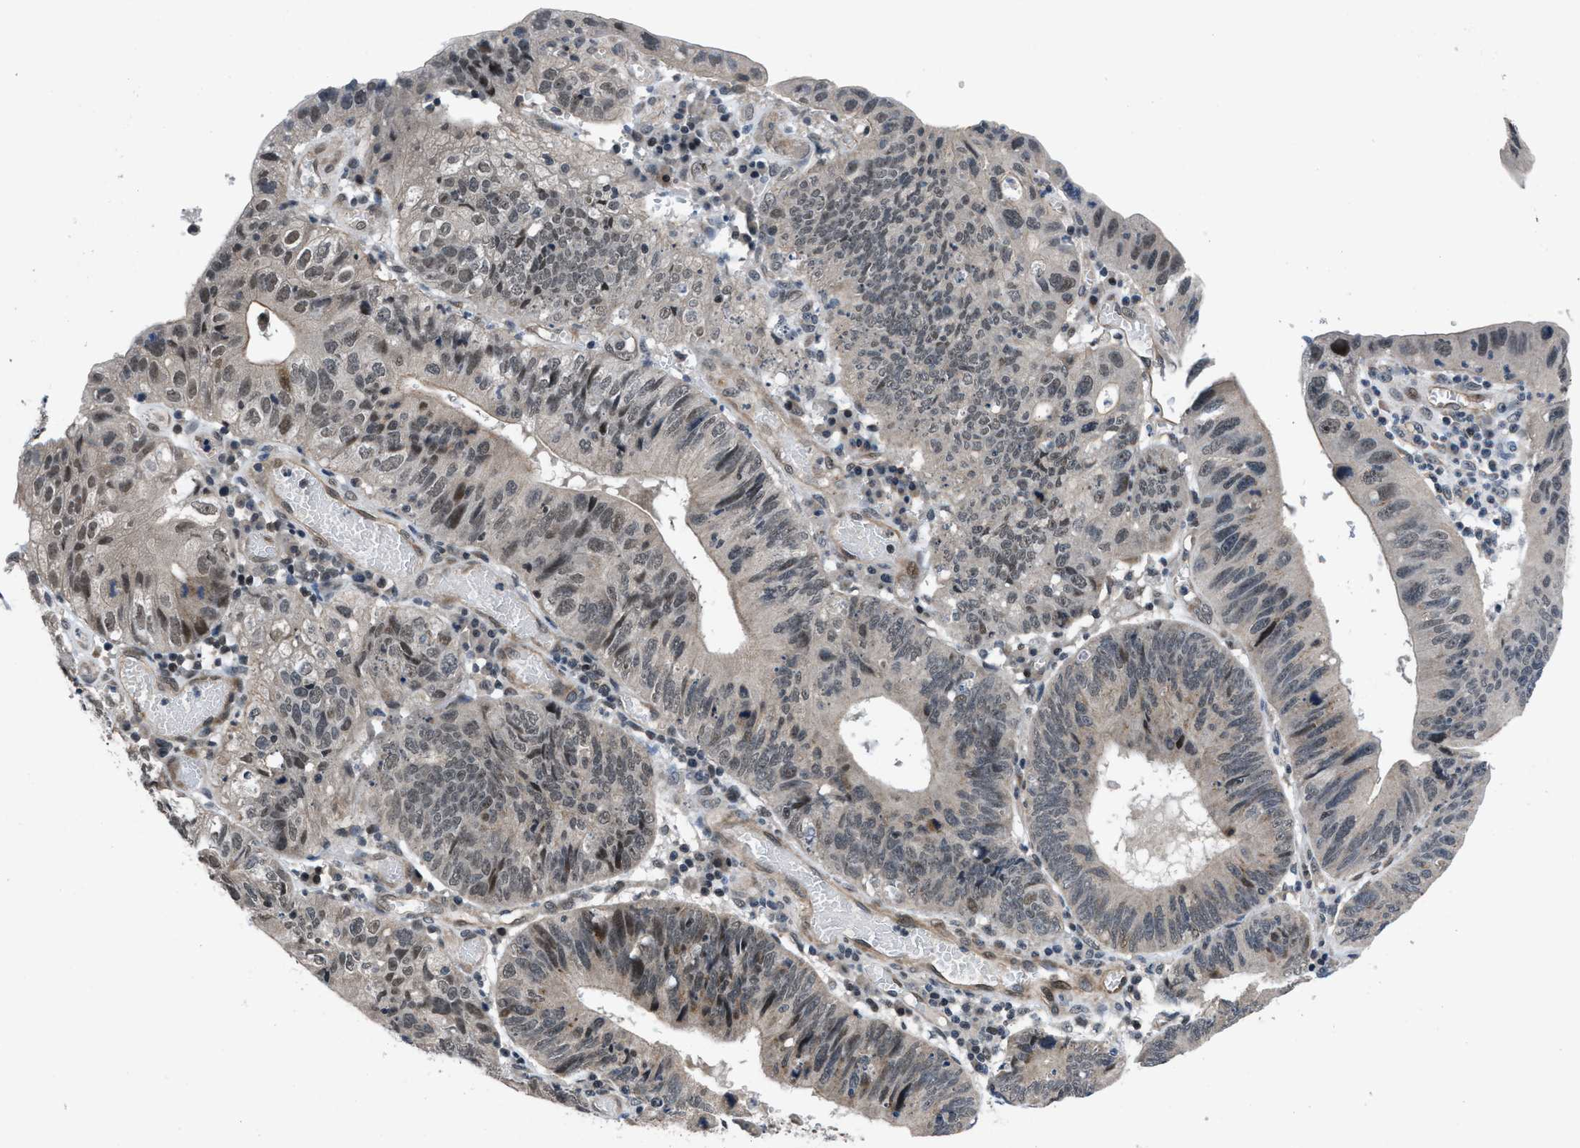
{"staining": {"intensity": "moderate", "quantity": "<25%", "location": "cytoplasmic/membranous,nuclear"}, "tissue": "stomach cancer", "cell_type": "Tumor cells", "image_type": "cancer", "snomed": [{"axis": "morphology", "description": "Adenocarcinoma, NOS"}, {"axis": "topography", "description": "Stomach"}], "caption": "A brown stain shows moderate cytoplasmic/membranous and nuclear positivity of a protein in human stomach cancer (adenocarcinoma) tumor cells.", "gene": "SETD5", "patient": {"sex": "male", "age": 59}}